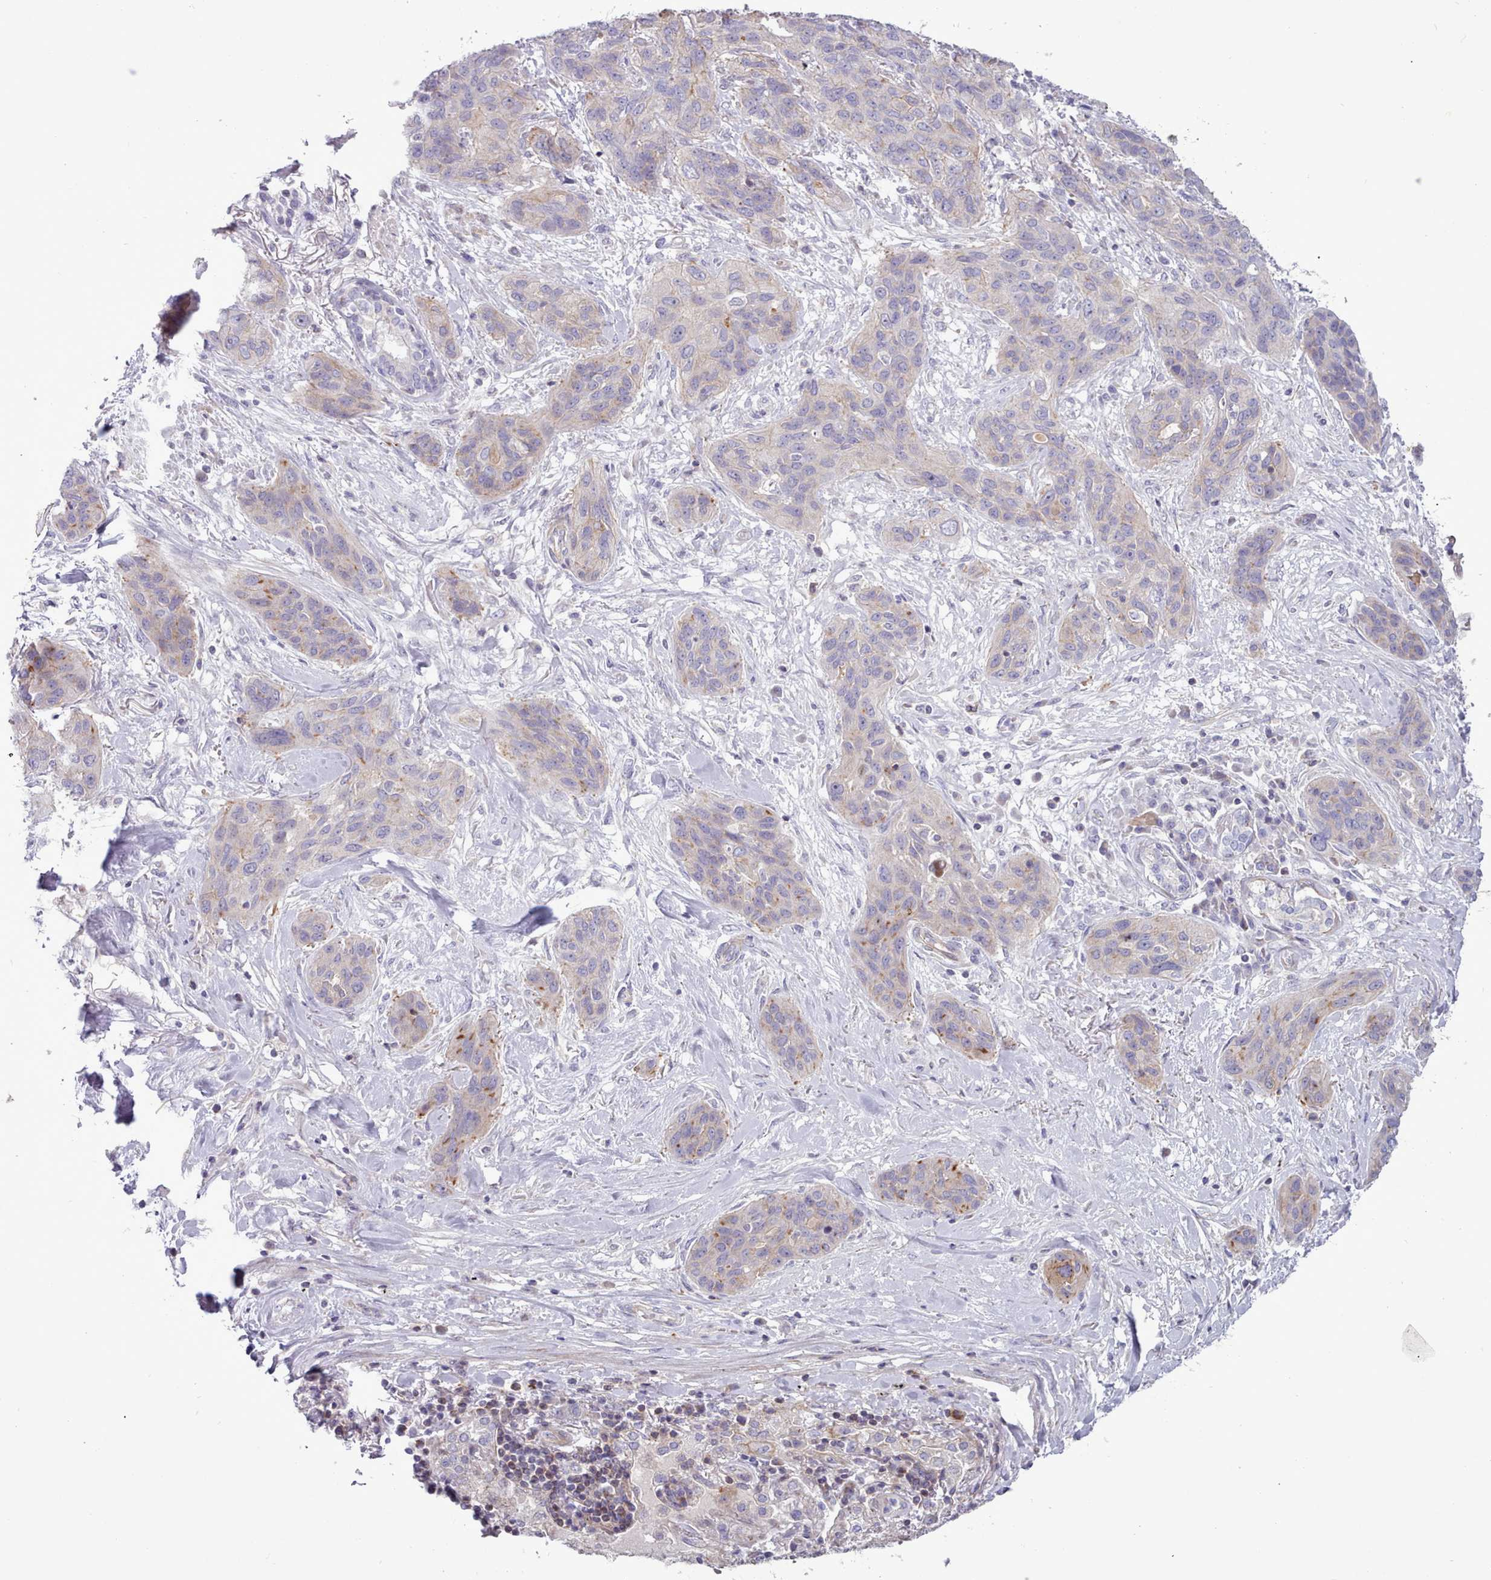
{"staining": {"intensity": "moderate", "quantity": "<25%", "location": "cytoplasmic/membranous"}, "tissue": "lung cancer", "cell_type": "Tumor cells", "image_type": "cancer", "snomed": [{"axis": "morphology", "description": "Squamous cell carcinoma, NOS"}, {"axis": "topography", "description": "Lung"}], "caption": "Immunohistochemistry of human squamous cell carcinoma (lung) exhibits low levels of moderate cytoplasmic/membranous positivity in approximately <25% of tumor cells.", "gene": "TENT4B", "patient": {"sex": "female", "age": 70}}